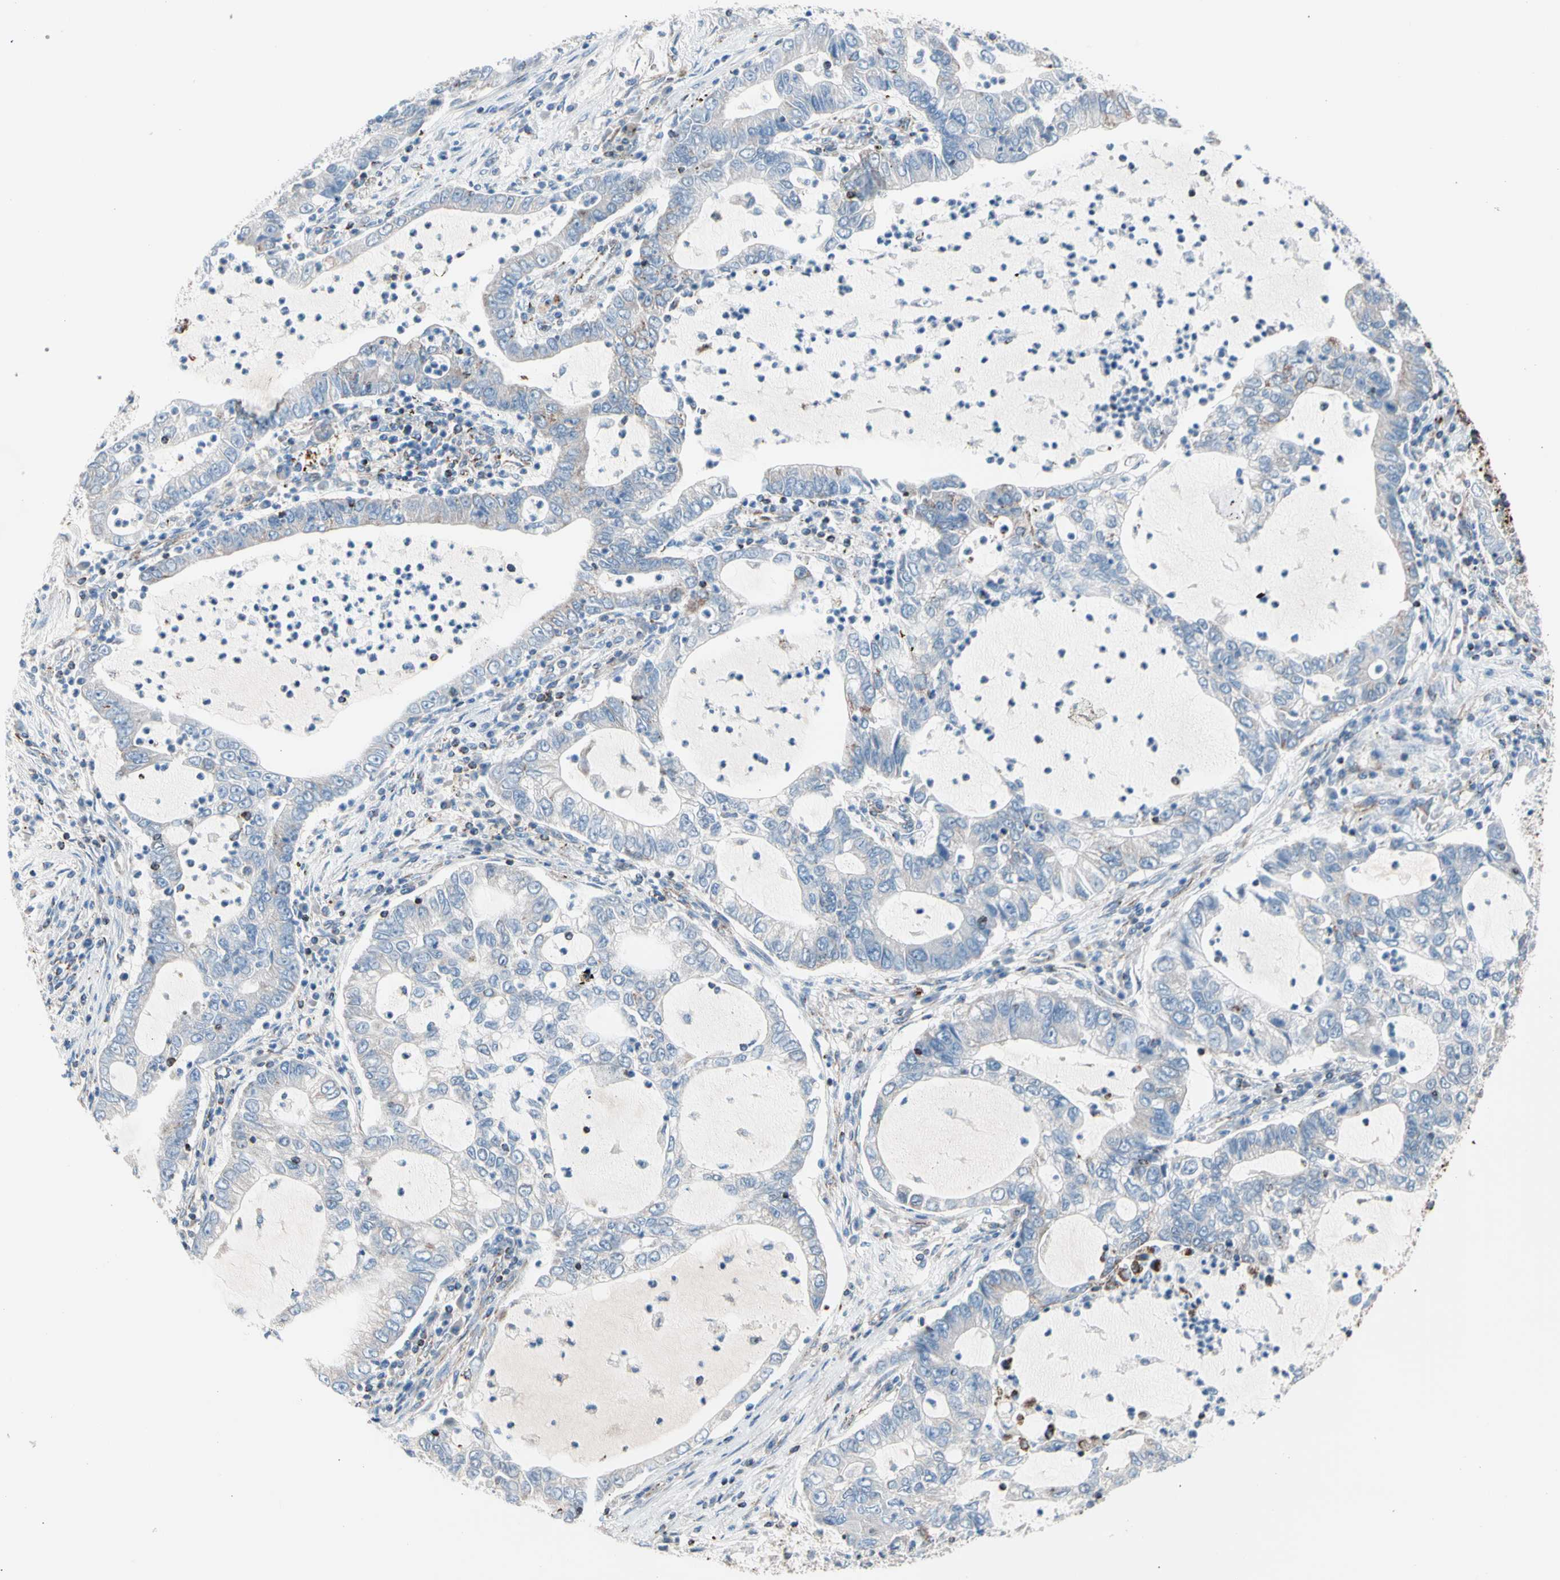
{"staining": {"intensity": "weak", "quantity": "<25%", "location": "cytoplasmic/membranous"}, "tissue": "lung cancer", "cell_type": "Tumor cells", "image_type": "cancer", "snomed": [{"axis": "morphology", "description": "Adenocarcinoma, NOS"}, {"axis": "topography", "description": "Lung"}], "caption": "This is an IHC photomicrograph of lung cancer (adenocarcinoma). There is no staining in tumor cells.", "gene": "HK1", "patient": {"sex": "female", "age": 51}}